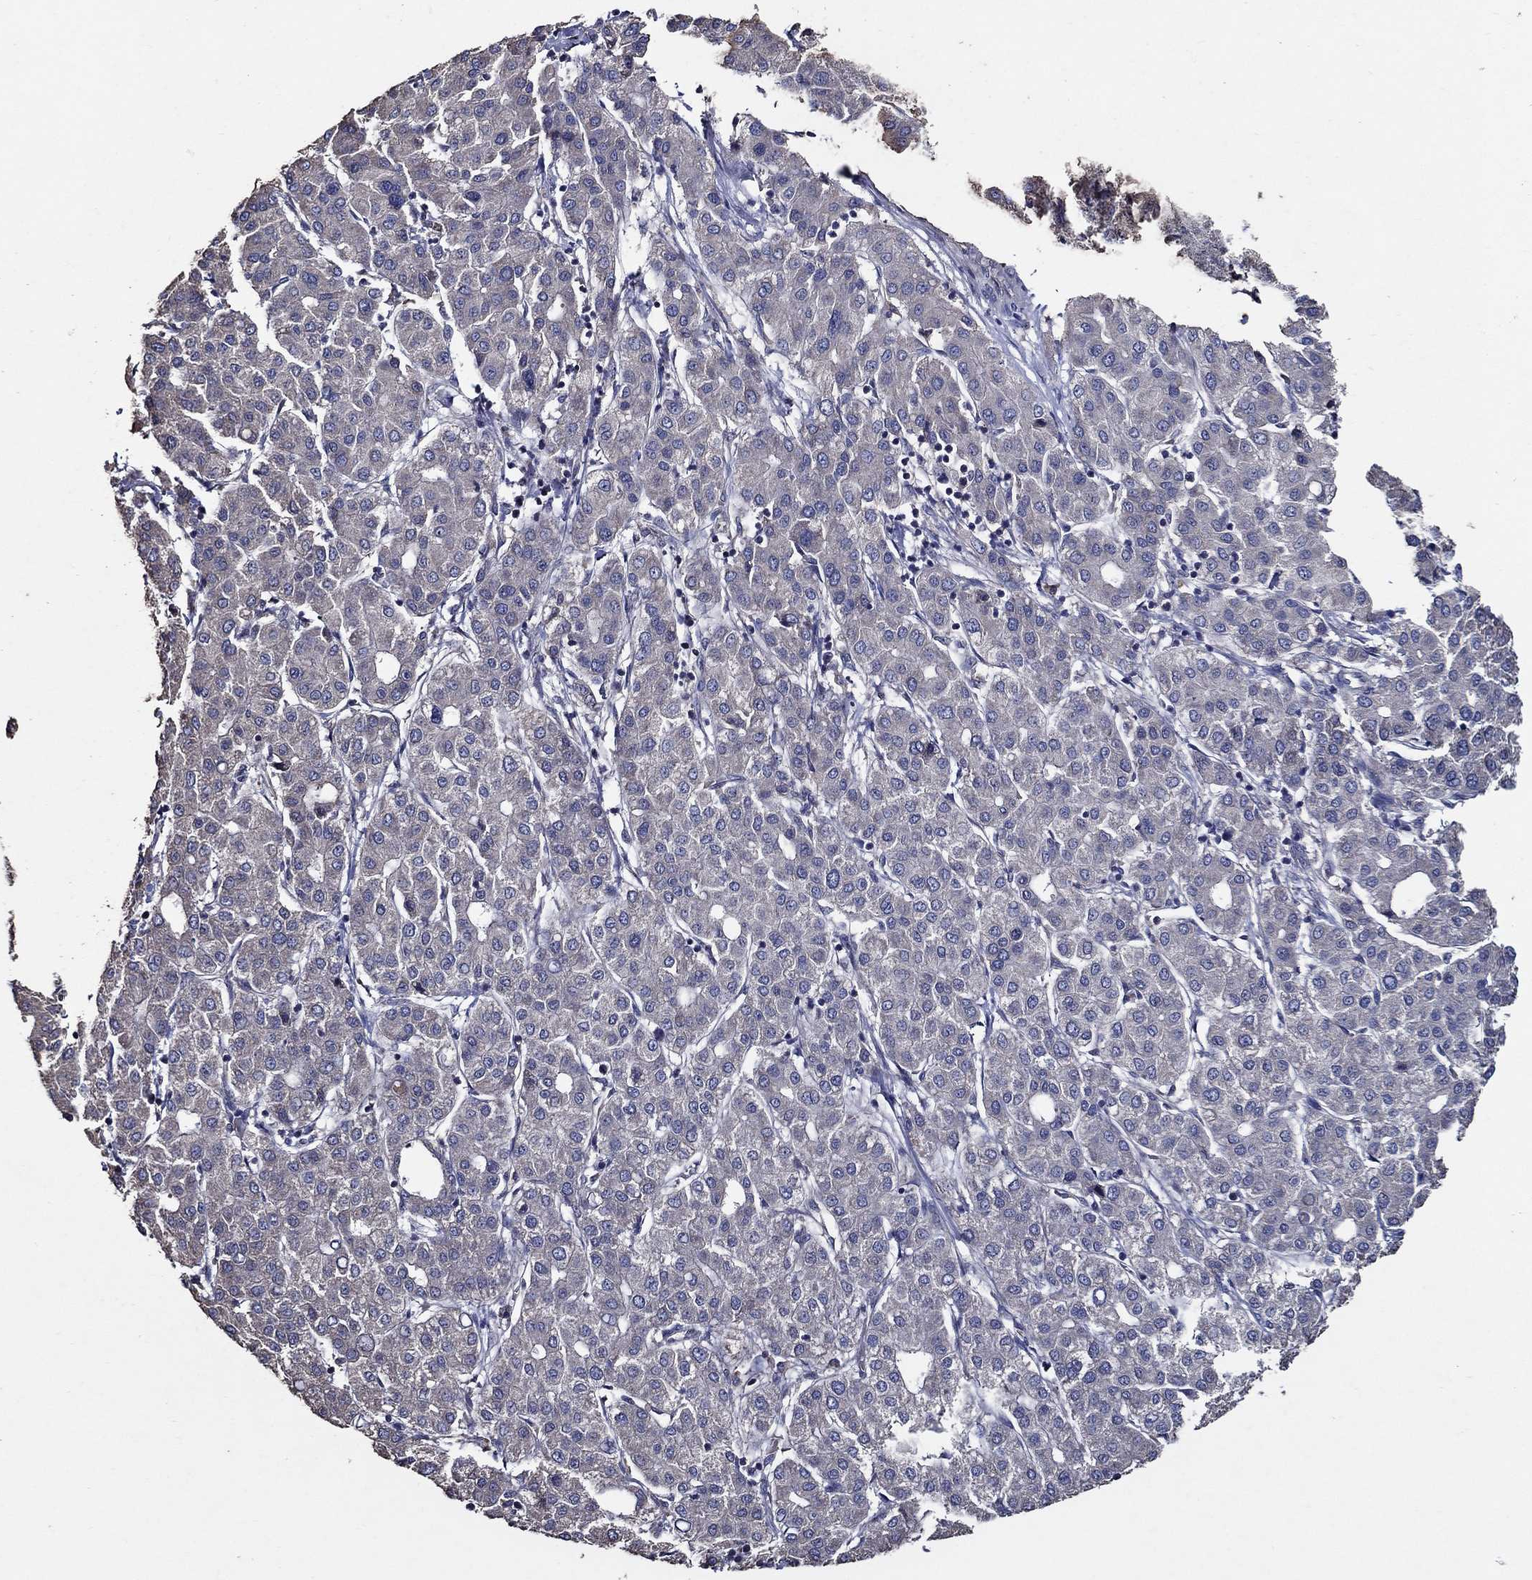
{"staining": {"intensity": "negative", "quantity": "none", "location": "none"}, "tissue": "liver cancer", "cell_type": "Tumor cells", "image_type": "cancer", "snomed": [{"axis": "morphology", "description": "Carcinoma, Hepatocellular, NOS"}, {"axis": "topography", "description": "Liver"}], "caption": "This is an immunohistochemistry histopathology image of human liver cancer. There is no expression in tumor cells.", "gene": "HAP1", "patient": {"sex": "male", "age": 65}}